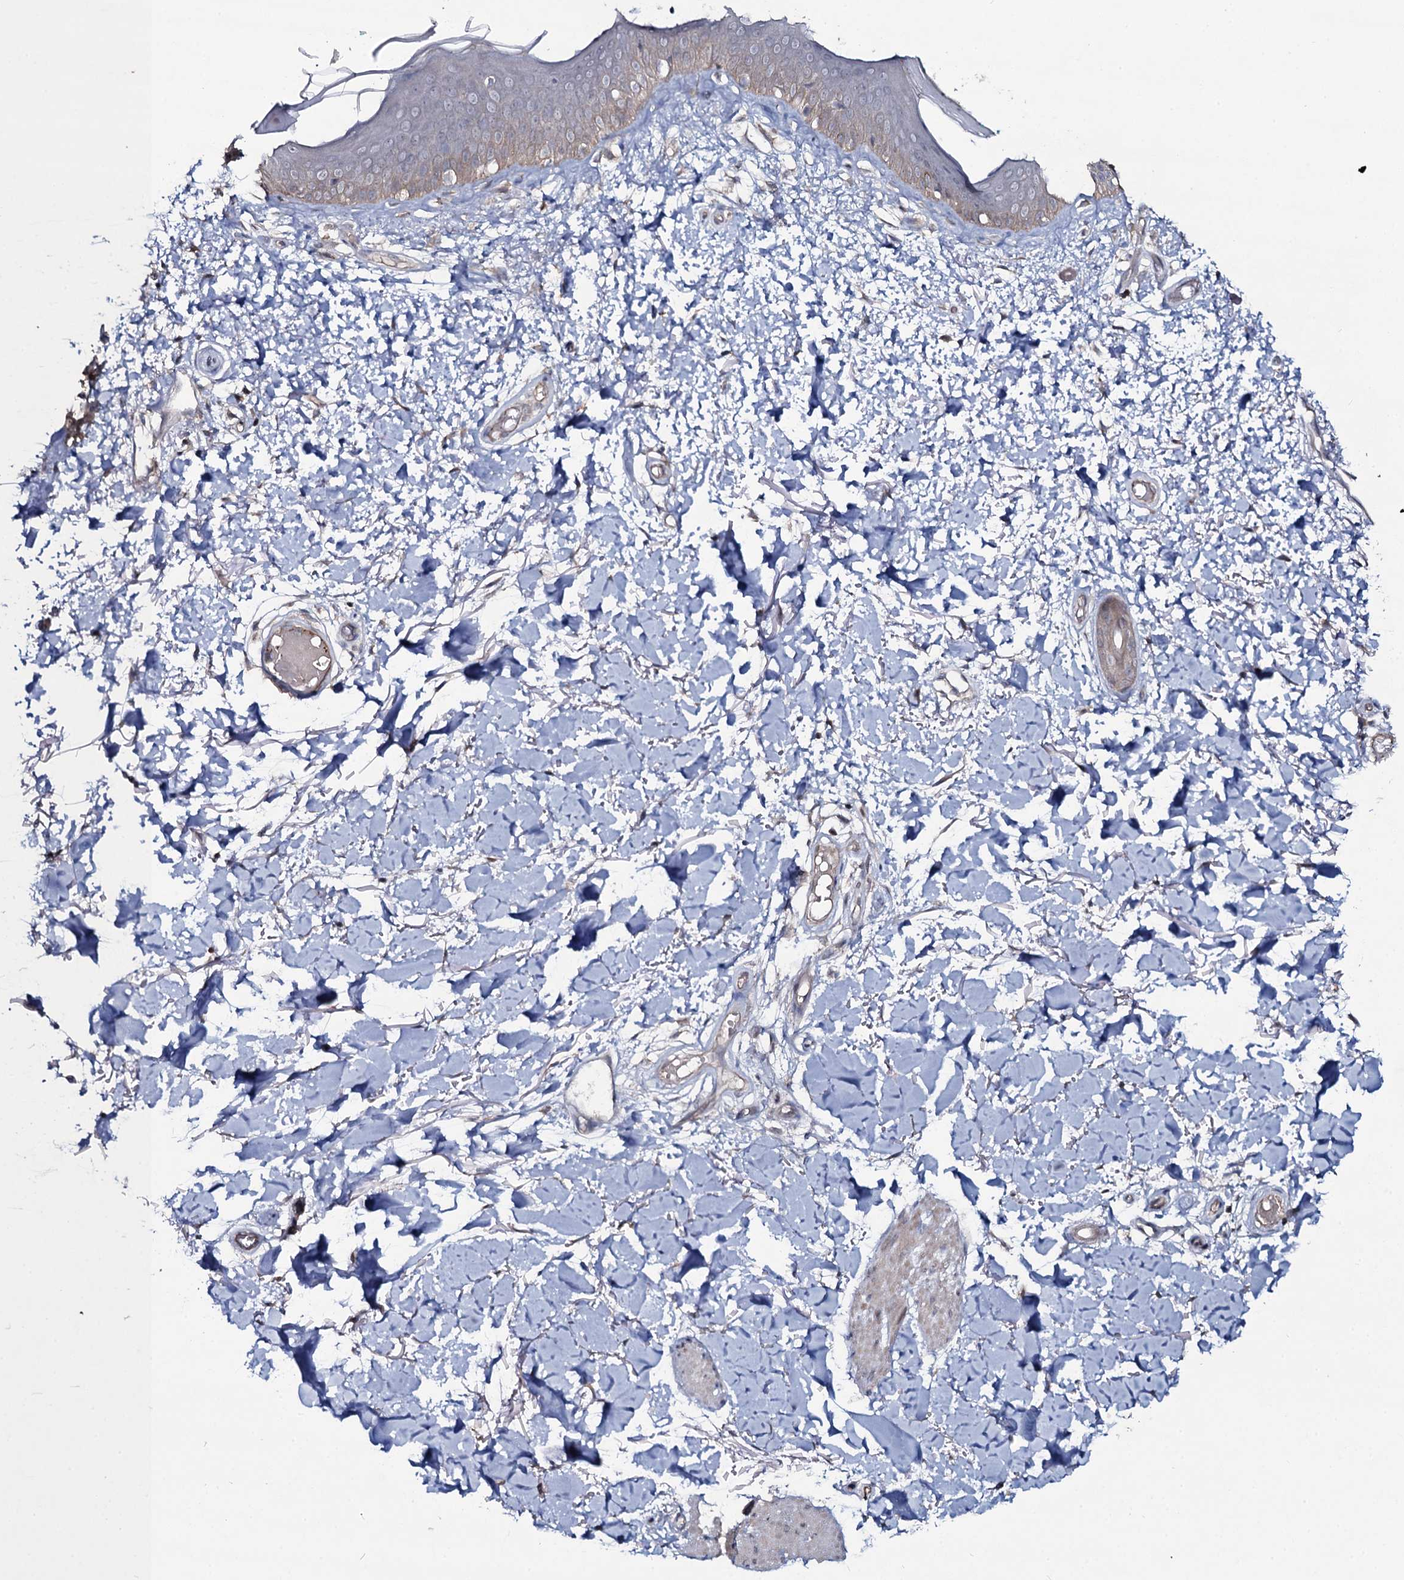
{"staining": {"intensity": "moderate", "quantity": ">75%", "location": "cytoplasmic/membranous"}, "tissue": "skin", "cell_type": "Fibroblasts", "image_type": "normal", "snomed": [{"axis": "morphology", "description": "Normal tissue, NOS"}, {"axis": "topography", "description": "Skin"}], "caption": "Immunohistochemical staining of benign human skin exhibits >75% levels of moderate cytoplasmic/membranous protein expression in approximately >75% of fibroblasts. Using DAB (brown) and hematoxylin (blue) stains, captured at high magnification using brightfield microscopy.", "gene": "SNAP23", "patient": {"sex": "male", "age": 62}}